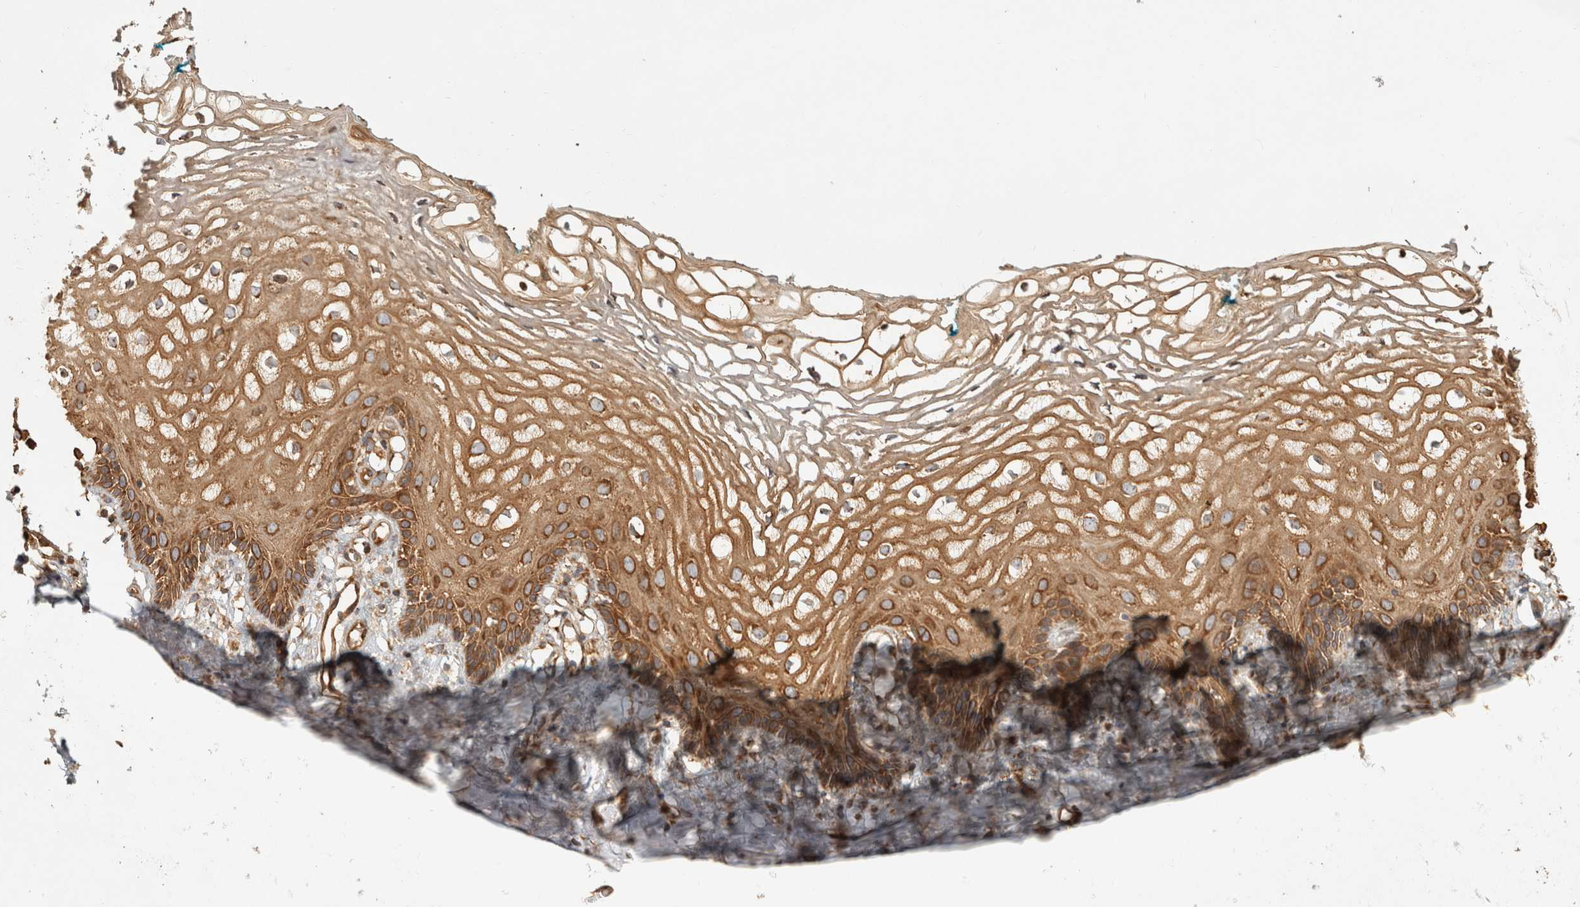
{"staining": {"intensity": "moderate", "quantity": ">75%", "location": "cytoplasmic/membranous"}, "tissue": "vagina", "cell_type": "Squamous epithelial cells", "image_type": "normal", "snomed": [{"axis": "morphology", "description": "Normal tissue, NOS"}, {"axis": "morphology", "description": "Adenocarcinoma, NOS"}, {"axis": "topography", "description": "Rectum"}, {"axis": "topography", "description": "Vagina"}], "caption": "Approximately >75% of squamous epithelial cells in normal vagina demonstrate moderate cytoplasmic/membranous protein staining as visualized by brown immunohistochemical staining.", "gene": "CAMSAP2", "patient": {"sex": "female", "age": 71}}